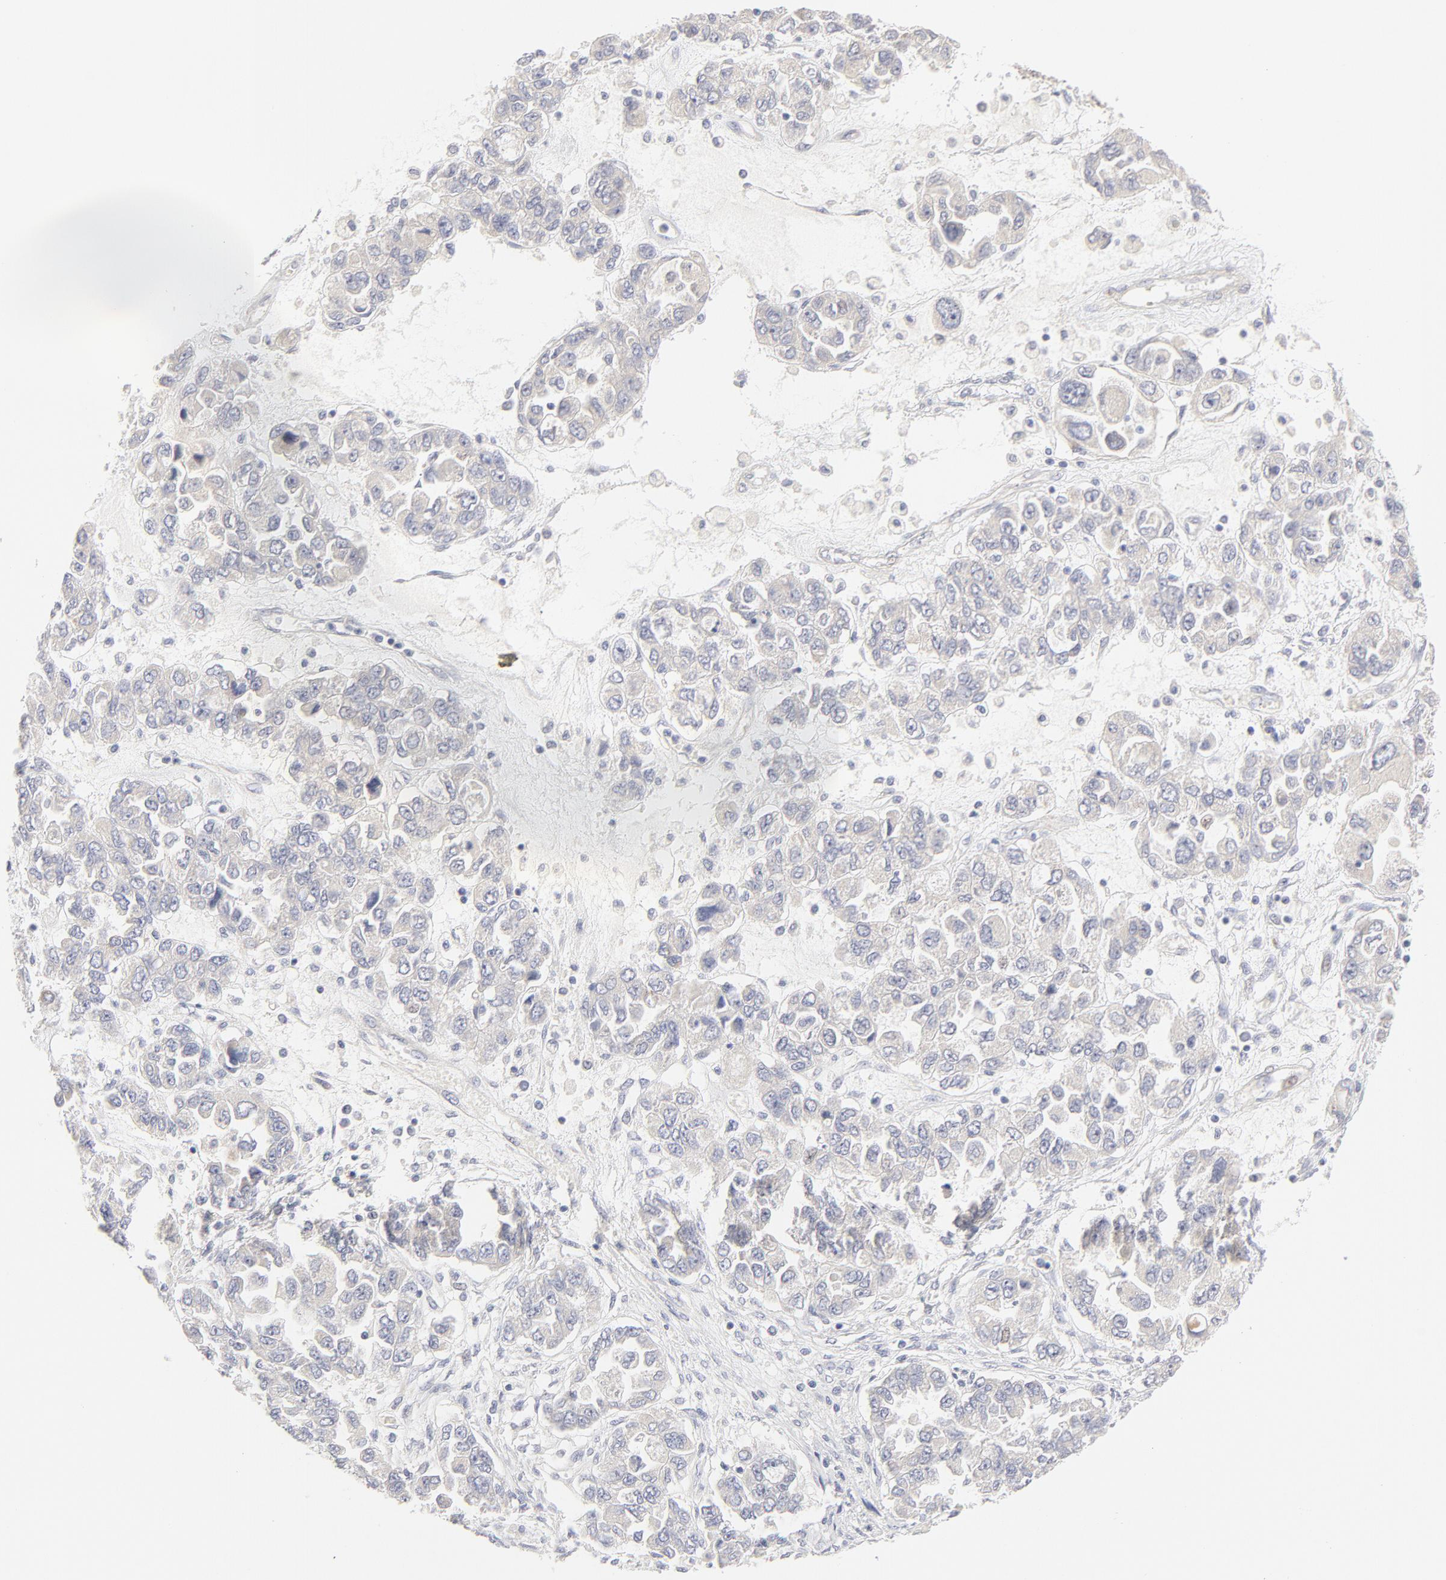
{"staining": {"intensity": "negative", "quantity": "none", "location": "none"}, "tissue": "ovarian cancer", "cell_type": "Tumor cells", "image_type": "cancer", "snomed": [{"axis": "morphology", "description": "Cystadenocarcinoma, serous, NOS"}, {"axis": "topography", "description": "Ovary"}], "caption": "High power microscopy photomicrograph of an immunohistochemistry (IHC) photomicrograph of ovarian cancer (serous cystadenocarcinoma), revealing no significant expression in tumor cells.", "gene": "NKX2-2", "patient": {"sex": "female", "age": 84}}